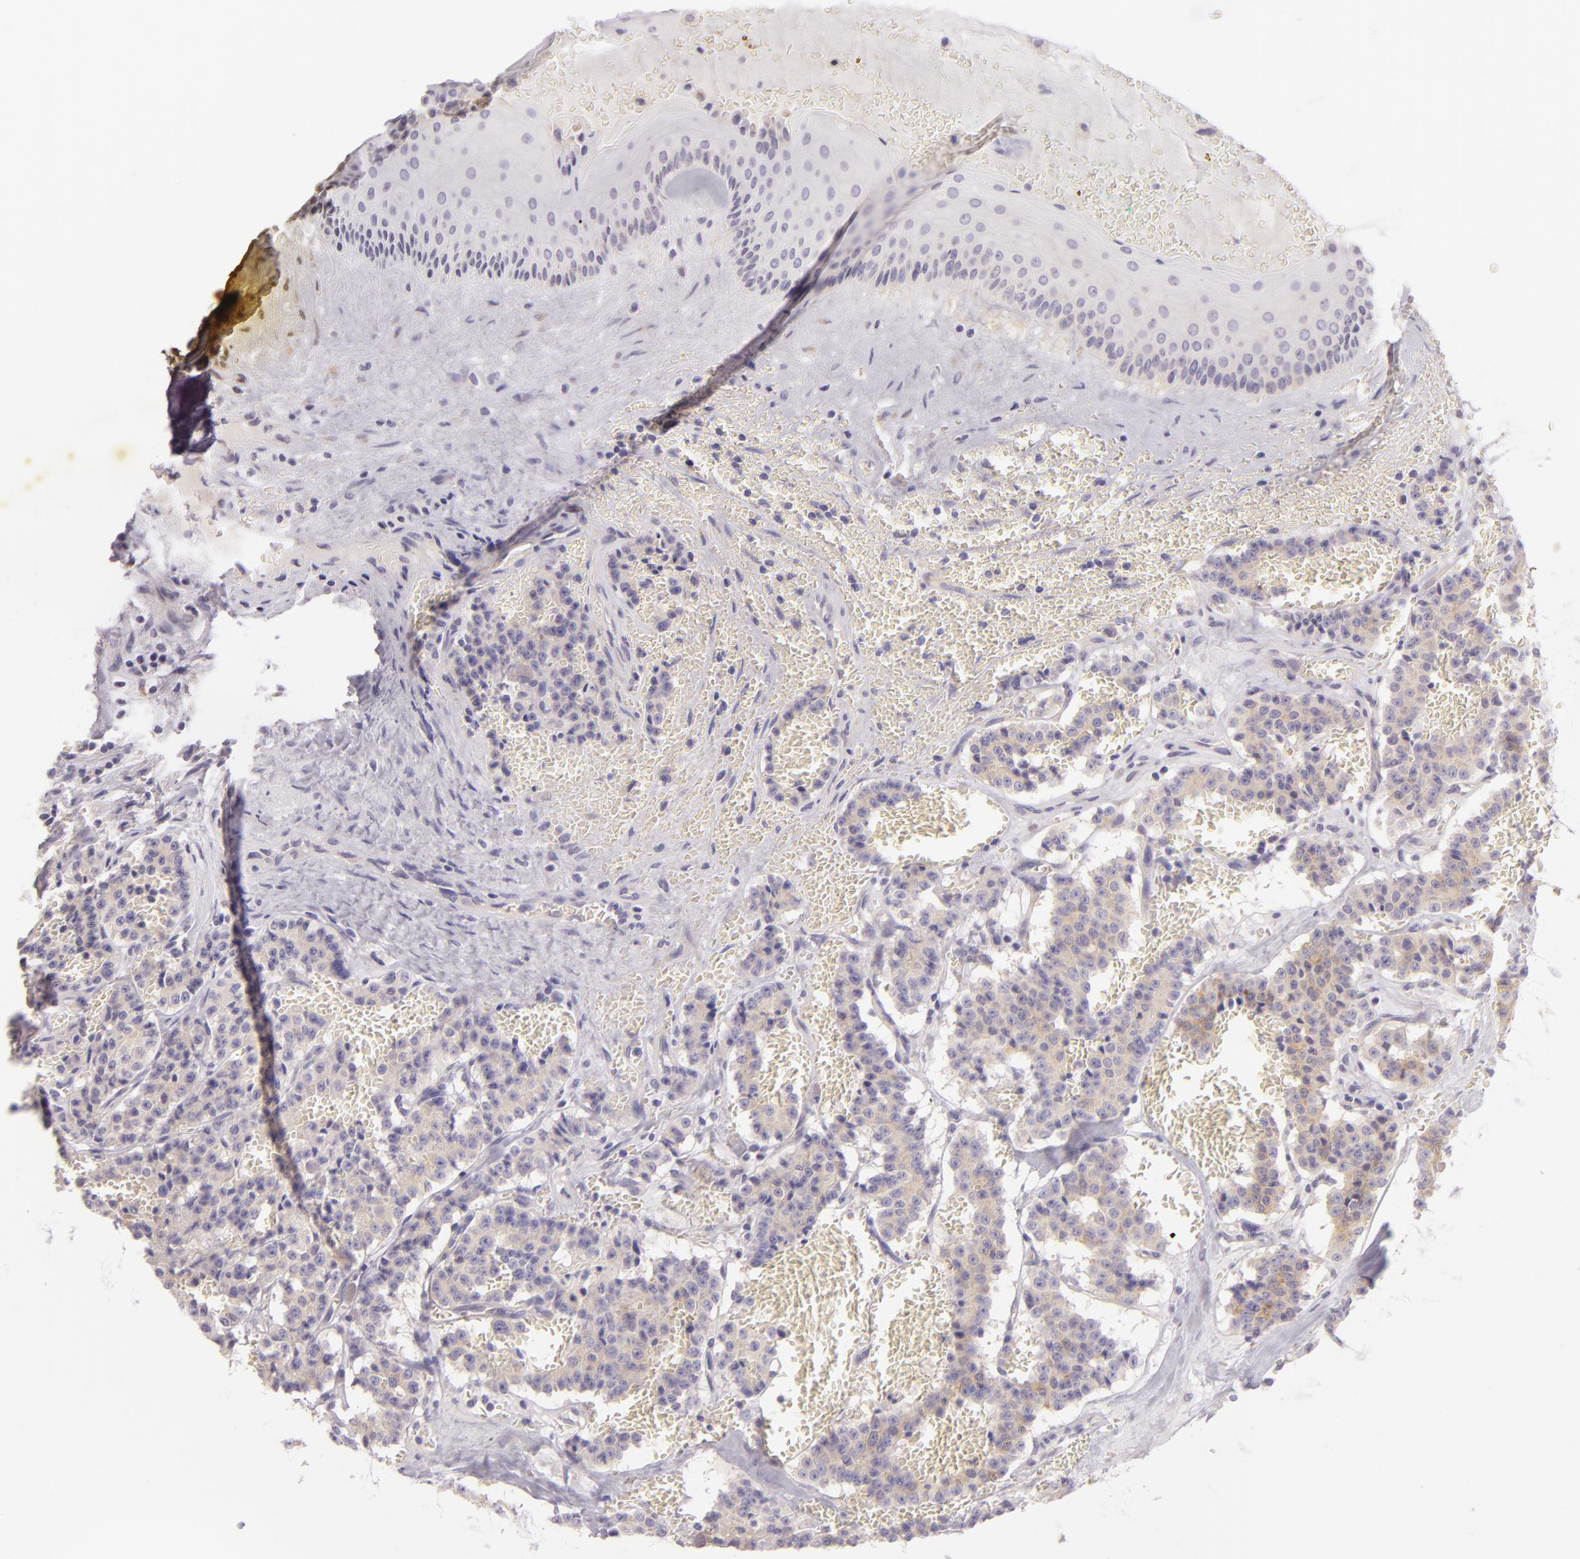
{"staining": {"intensity": "weak", "quantity": ">75%", "location": "cytoplasmic/membranous"}, "tissue": "carcinoid", "cell_type": "Tumor cells", "image_type": "cancer", "snomed": [{"axis": "morphology", "description": "Carcinoid, malignant, NOS"}, {"axis": "topography", "description": "Bronchus"}], "caption": "Malignant carcinoid stained with a protein marker demonstrates weak staining in tumor cells.", "gene": "ZC3H7B", "patient": {"sex": "male", "age": 55}}